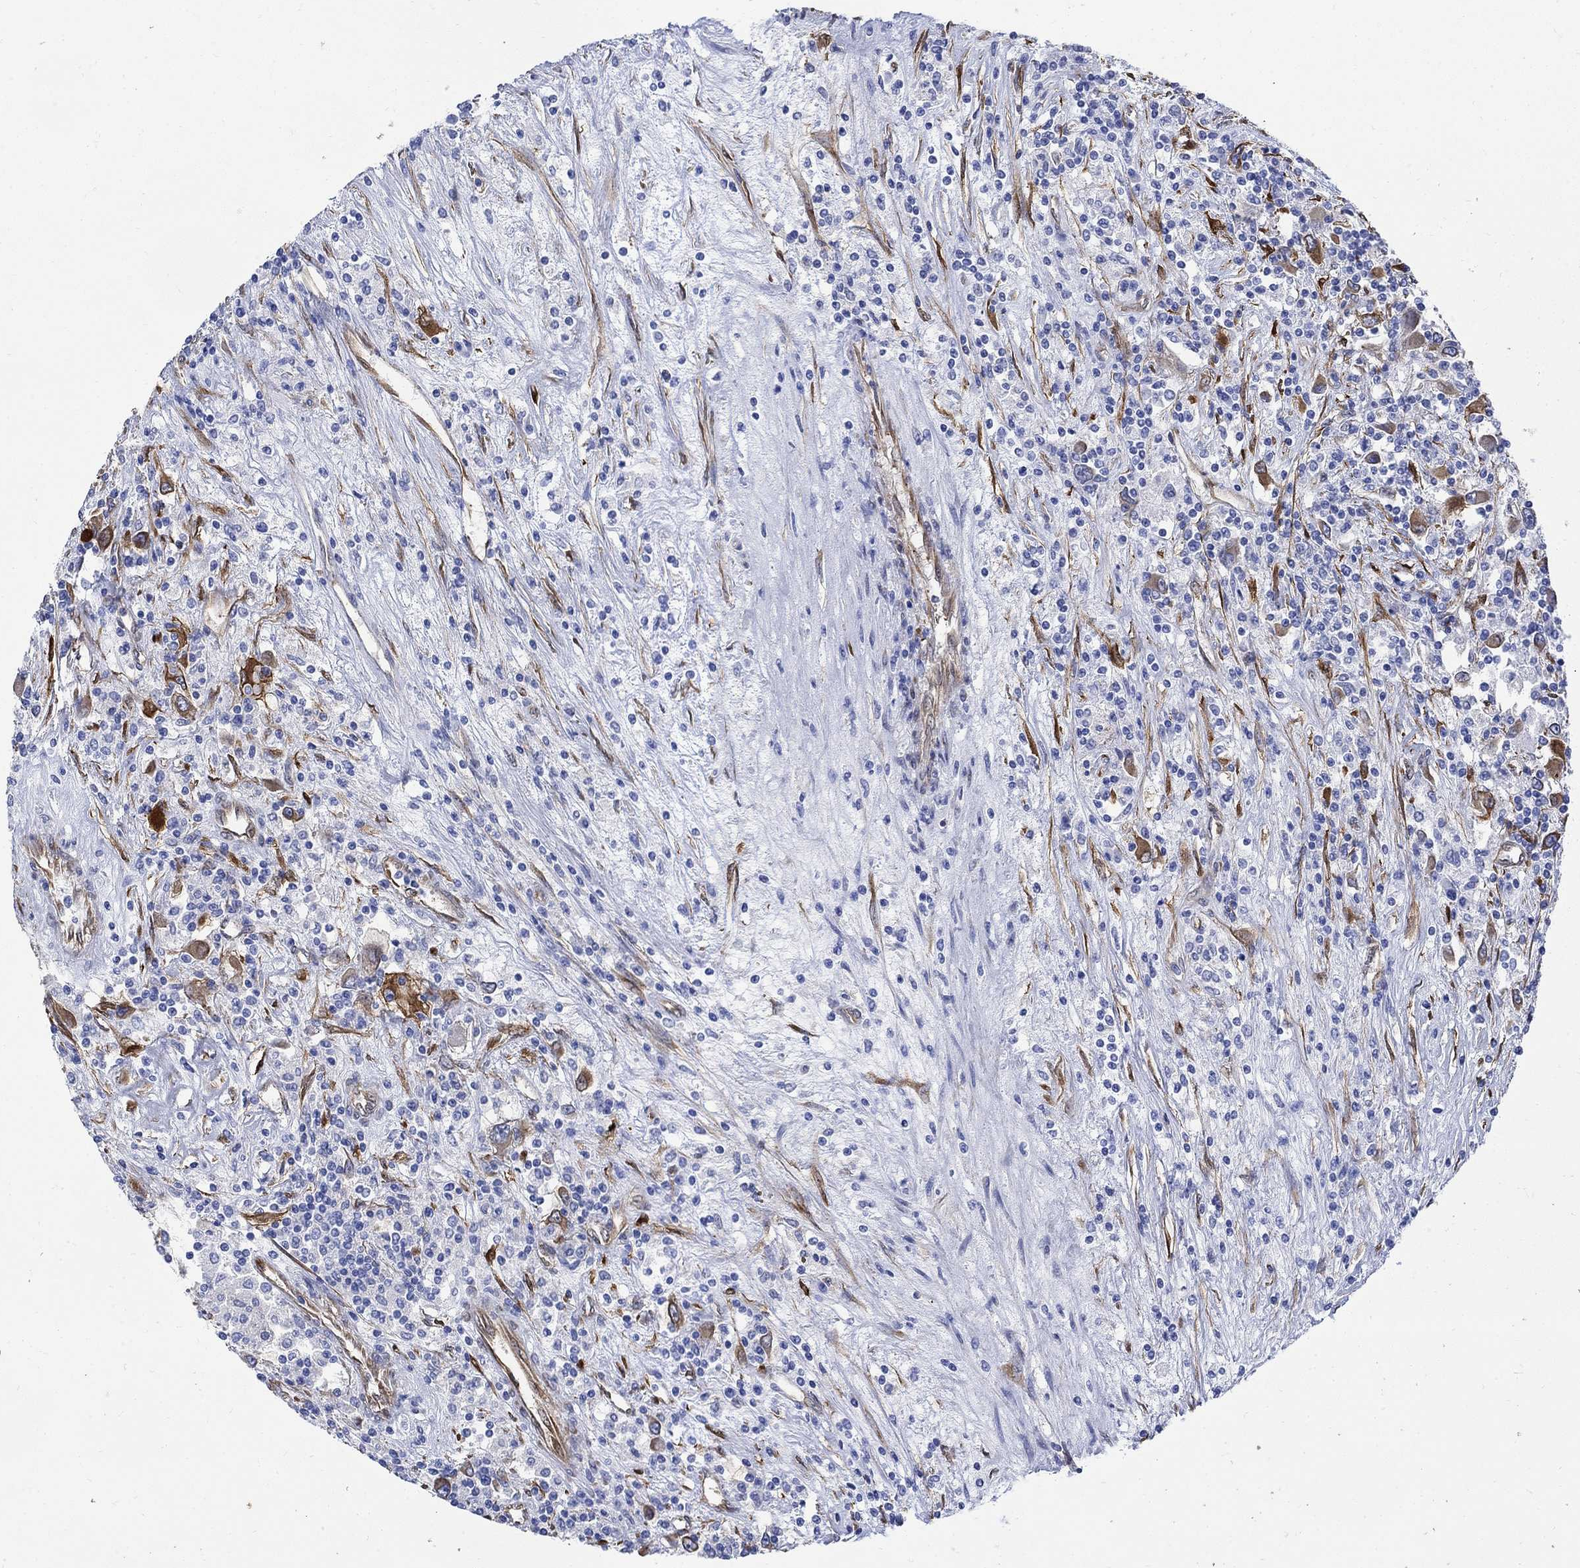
{"staining": {"intensity": "strong", "quantity": "25%-75%", "location": "cytoplasmic/membranous"}, "tissue": "renal cancer", "cell_type": "Tumor cells", "image_type": "cancer", "snomed": [{"axis": "morphology", "description": "Adenocarcinoma, NOS"}, {"axis": "topography", "description": "Kidney"}], "caption": "A high amount of strong cytoplasmic/membranous staining is appreciated in approximately 25%-75% of tumor cells in renal cancer (adenocarcinoma) tissue.", "gene": "TGM2", "patient": {"sex": "female", "age": 67}}